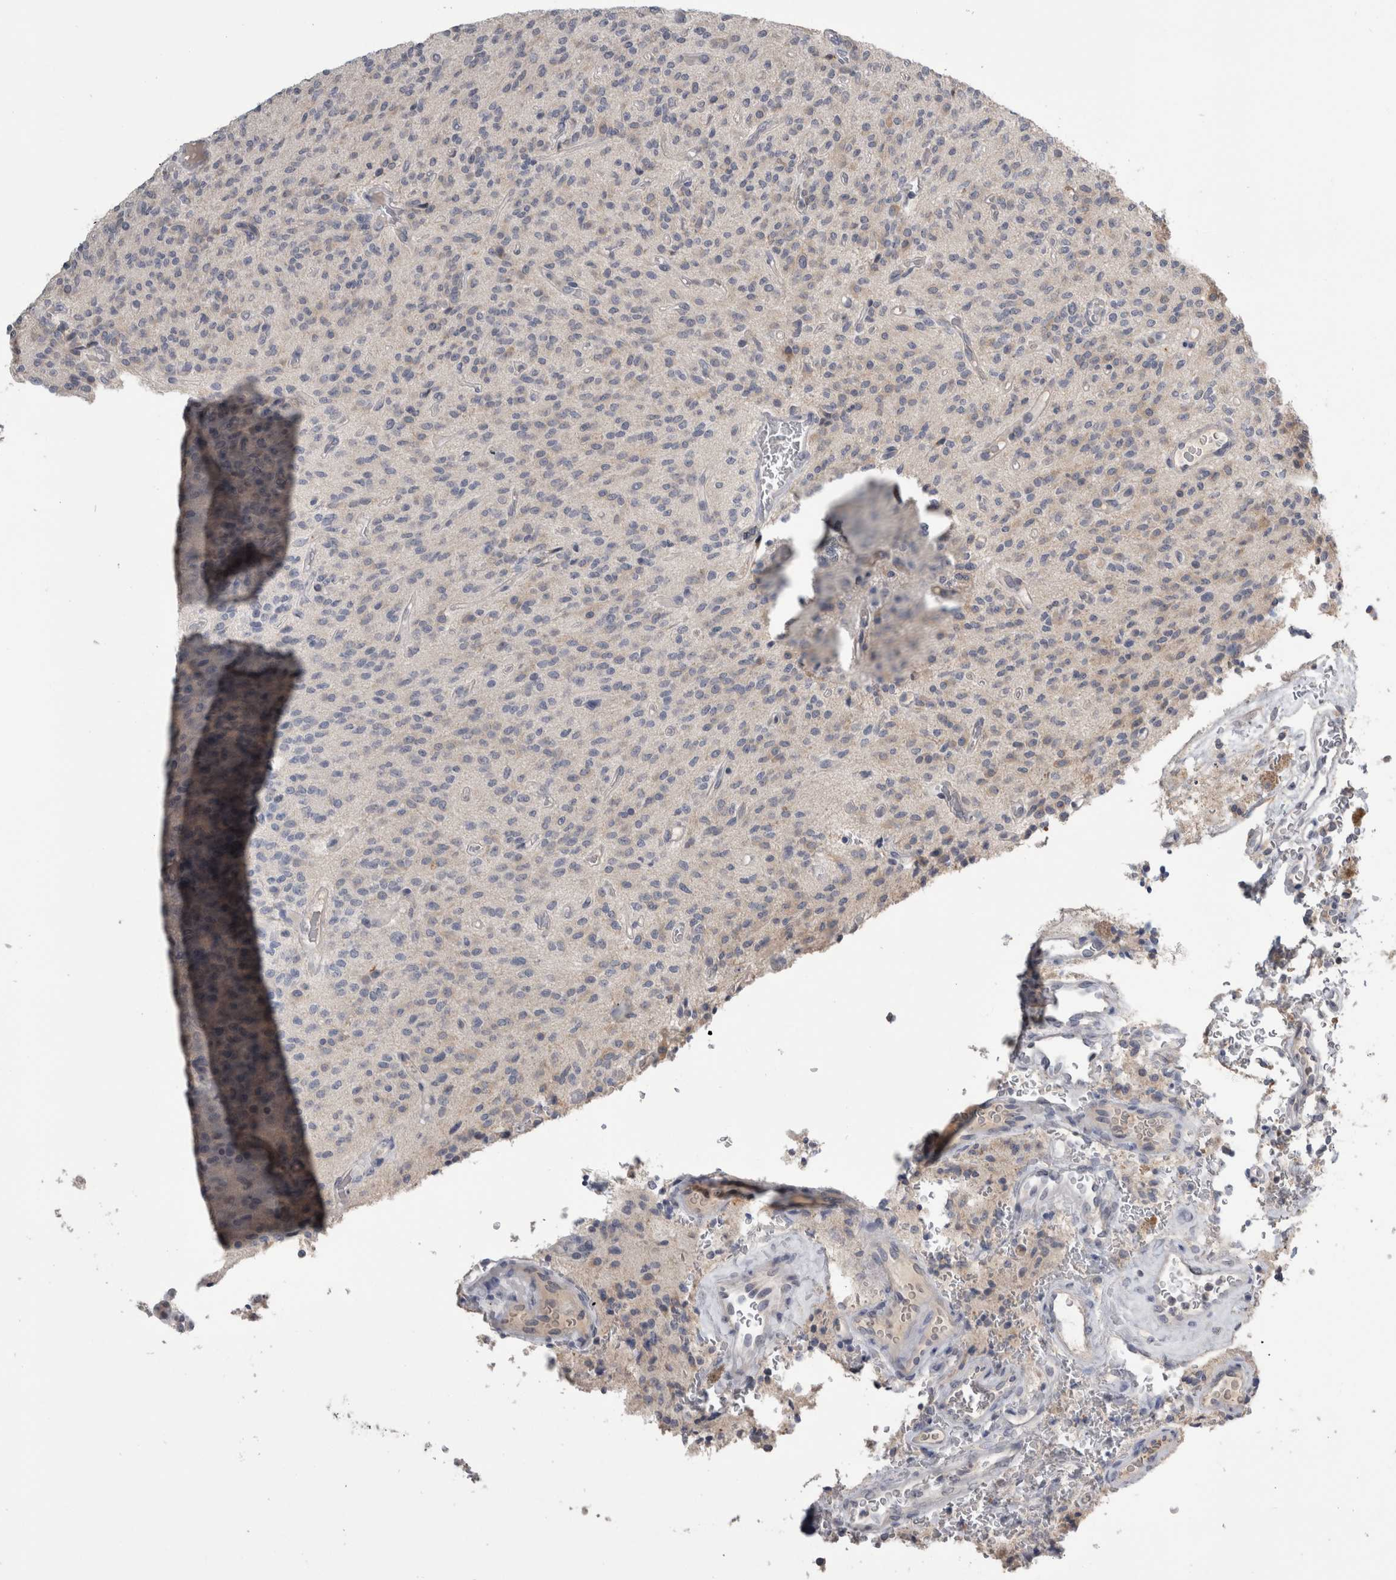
{"staining": {"intensity": "negative", "quantity": "none", "location": "none"}, "tissue": "glioma", "cell_type": "Tumor cells", "image_type": "cancer", "snomed": [{"axis": "morphology", "description": "Glioma, malignant, High grade"}, {"axis": "topography", "description": "Brain"}], "caption": "Tumor cells are negative for protein expression in human high-grade glioma (malignant).", "gene": "ANXA13", "patient": {"sex": "male", "age": 34}}